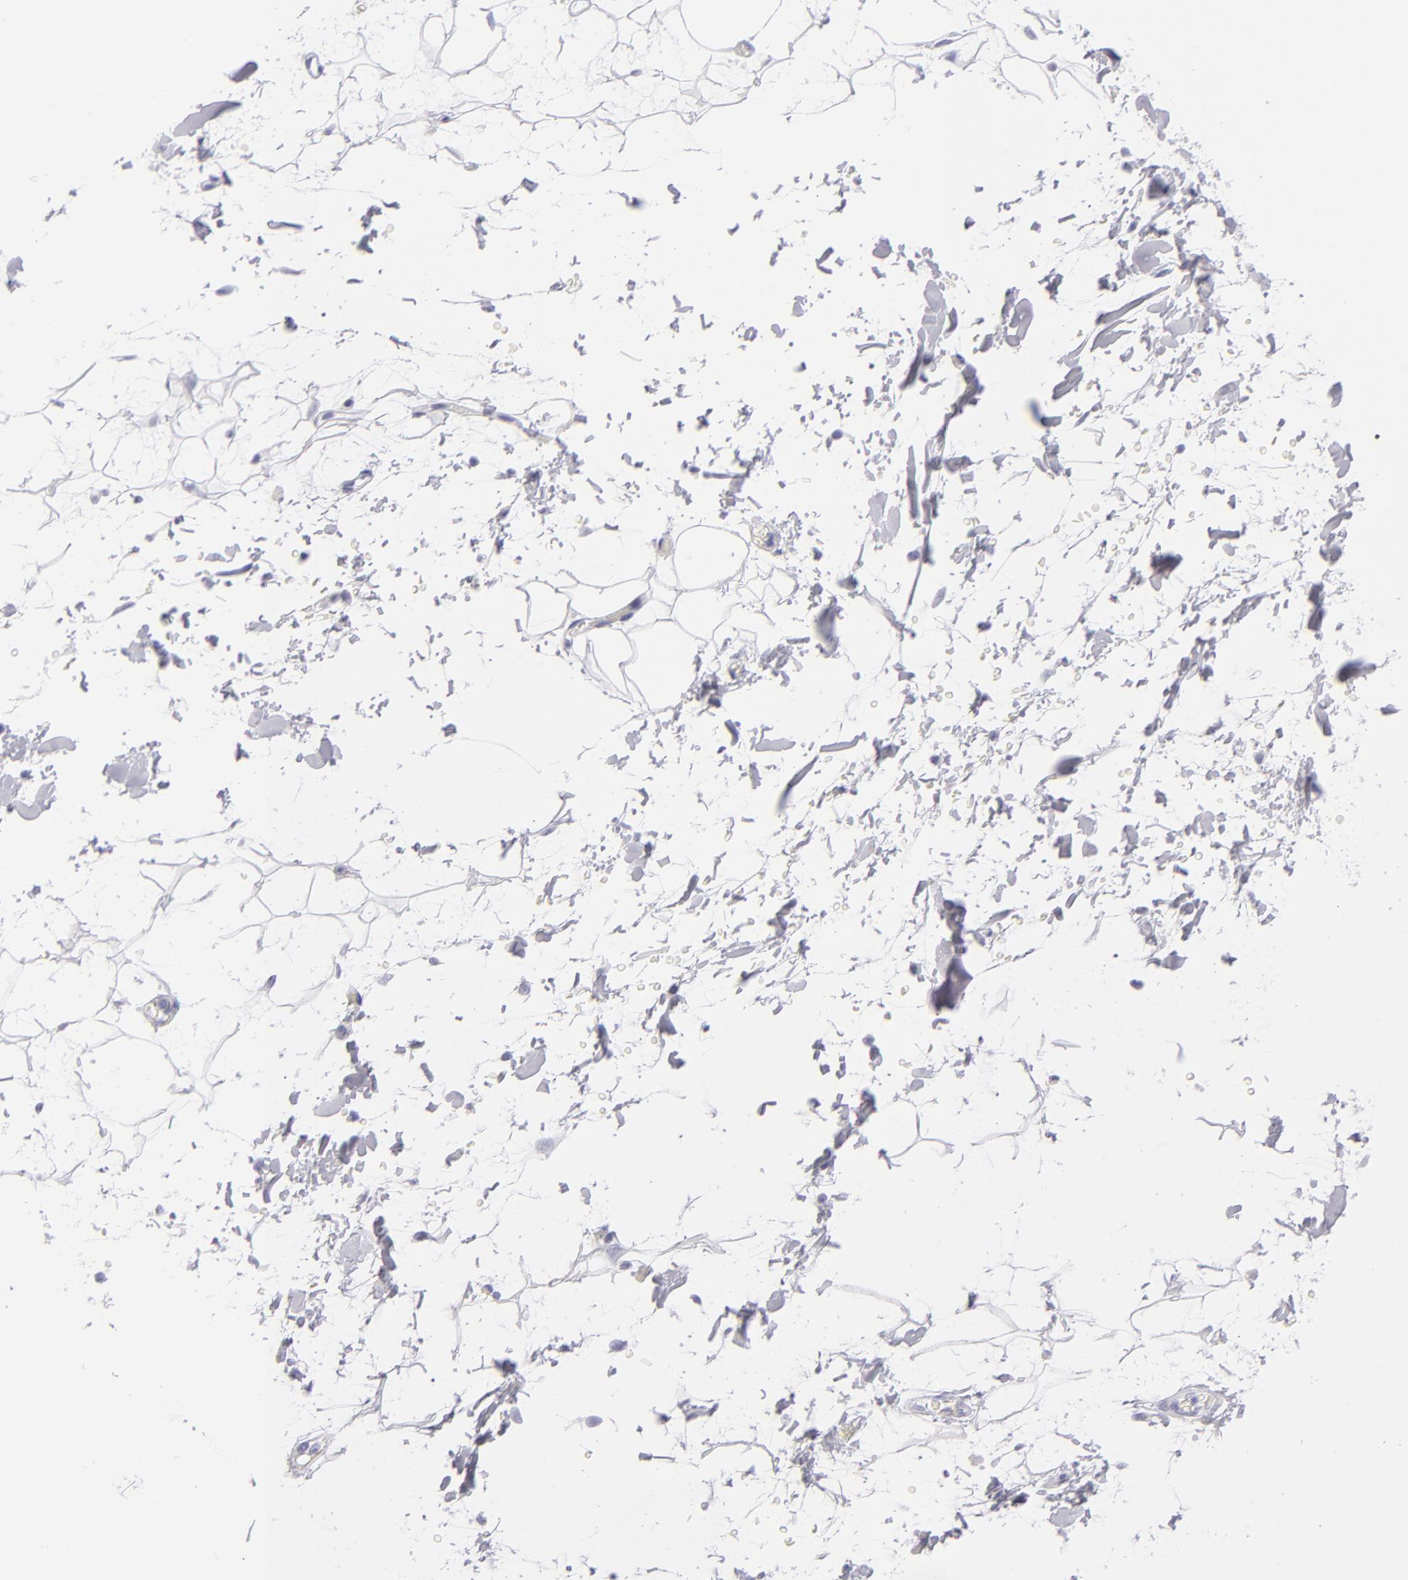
{"staining": {"intensity": "negative", "quantity": "none", "location": "none"}, "tissue": "adipose tissue", "cell_type": "Adipocytes", "image_type": "normal", "snomed": [{"axis": "morphology", "description": "Normal tissue, NOS"}, {"axis": "topography", "description": "Soft tissue"}], "caption": "Adipose tissue stained for a protein using IHC displays no staining adipocytes.", "gene": "PVALB", "patient": {"sex": "male", "age": 72}}